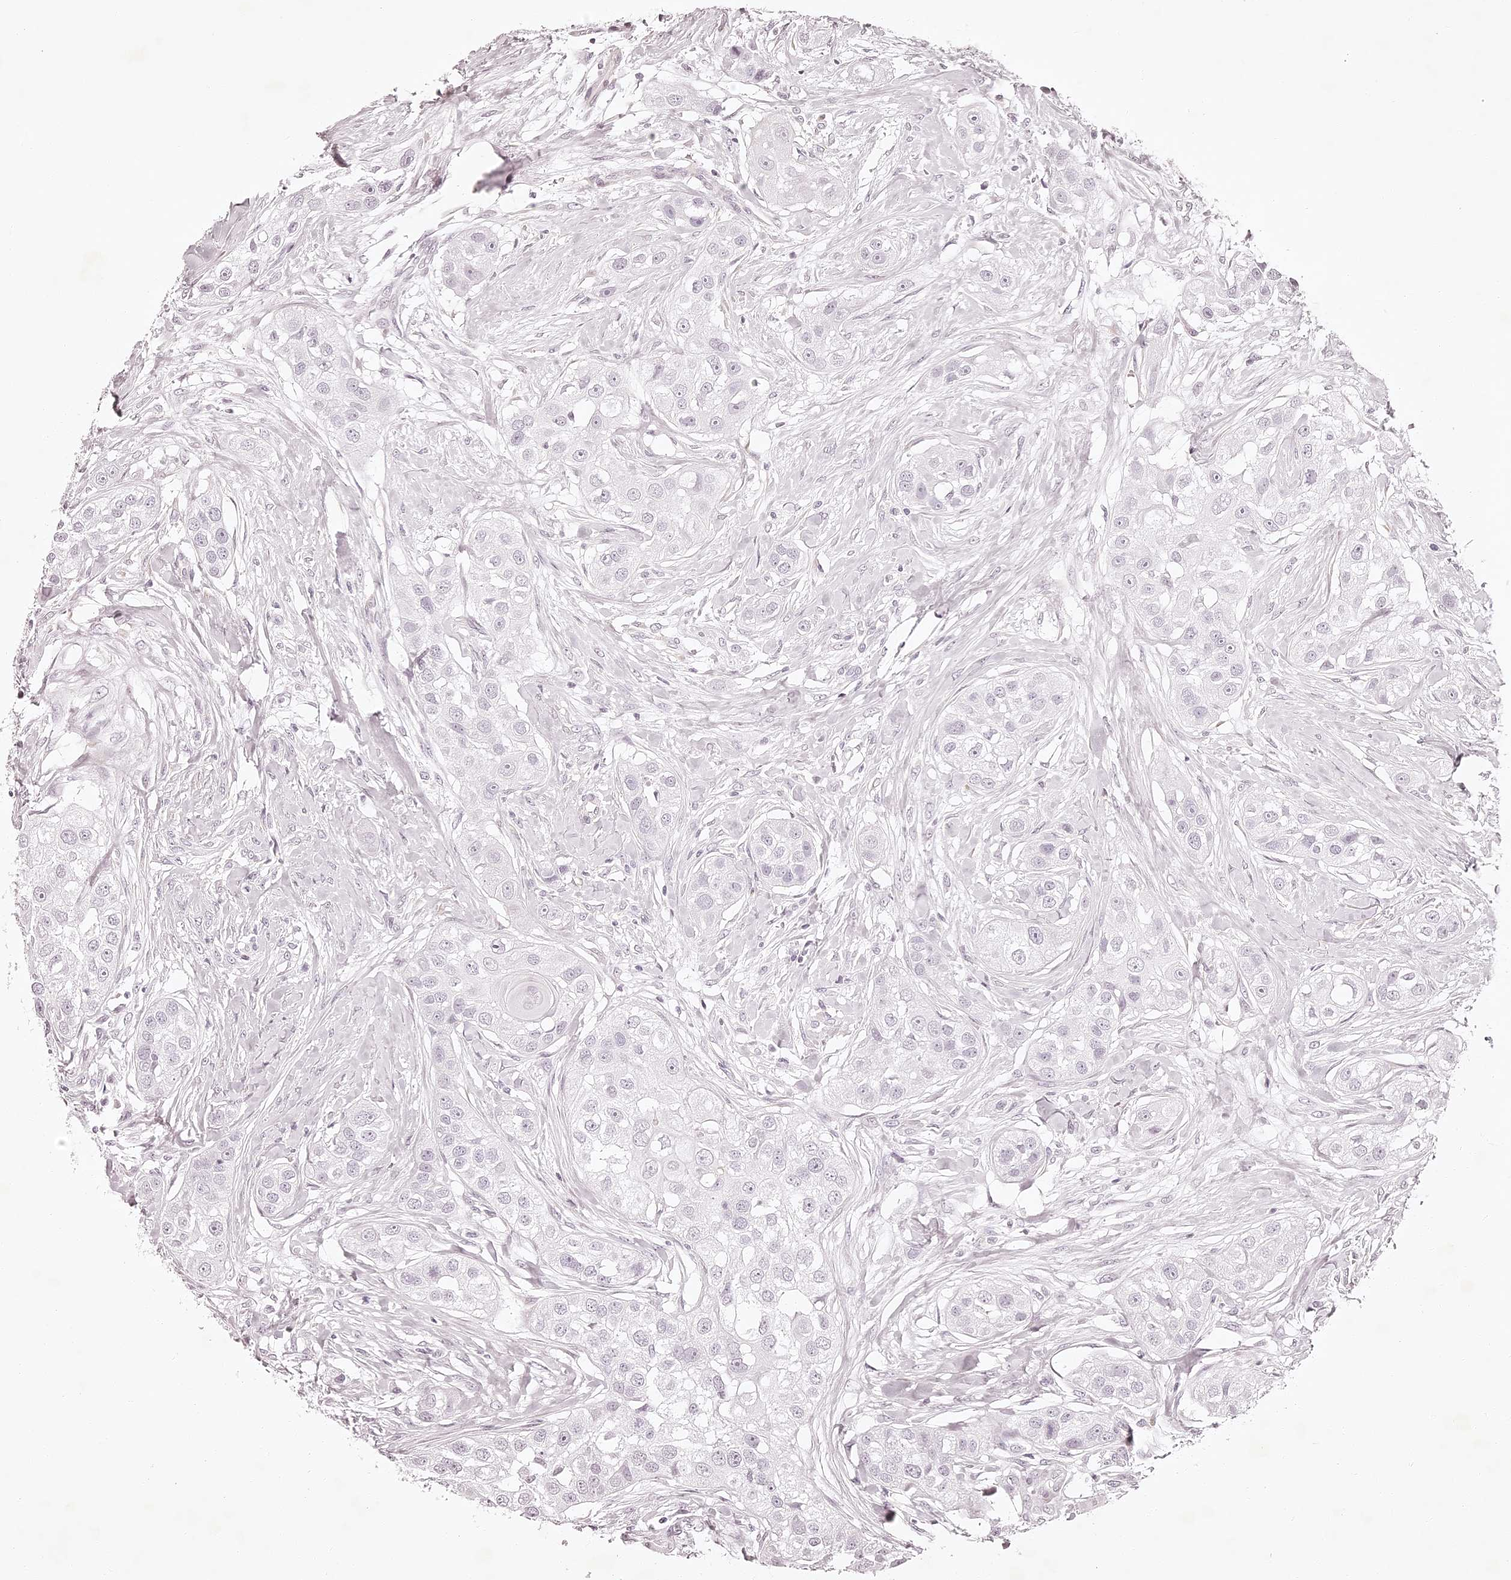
{"staining": {"intensity": "negative", "quantity": "none", "location": "none"}, "tissue": "head and neck cancer", "cell_type": "Tumor cells", "image_type": "cancer", "snomed": [{"axis": "morphology", "description": "Normal tissue, NOS"}, {"axis": "morphology", "description": "Squamous cell carcinoma, NOS"}, {"axis": "topography", "description": "Skeletal muscle"}, {"axis": "topography", "description": "Head-Neck"}], "caption": "High power microscopy photomicrograph of an immunohistochemistry (IHC) histopathology image of head and neck cancer (squamous cell carcinoma), revealing no significant positivity in tumor cells.", "gene": "ELAPOR1", "patient": {"sex": "male", "age": 51}}